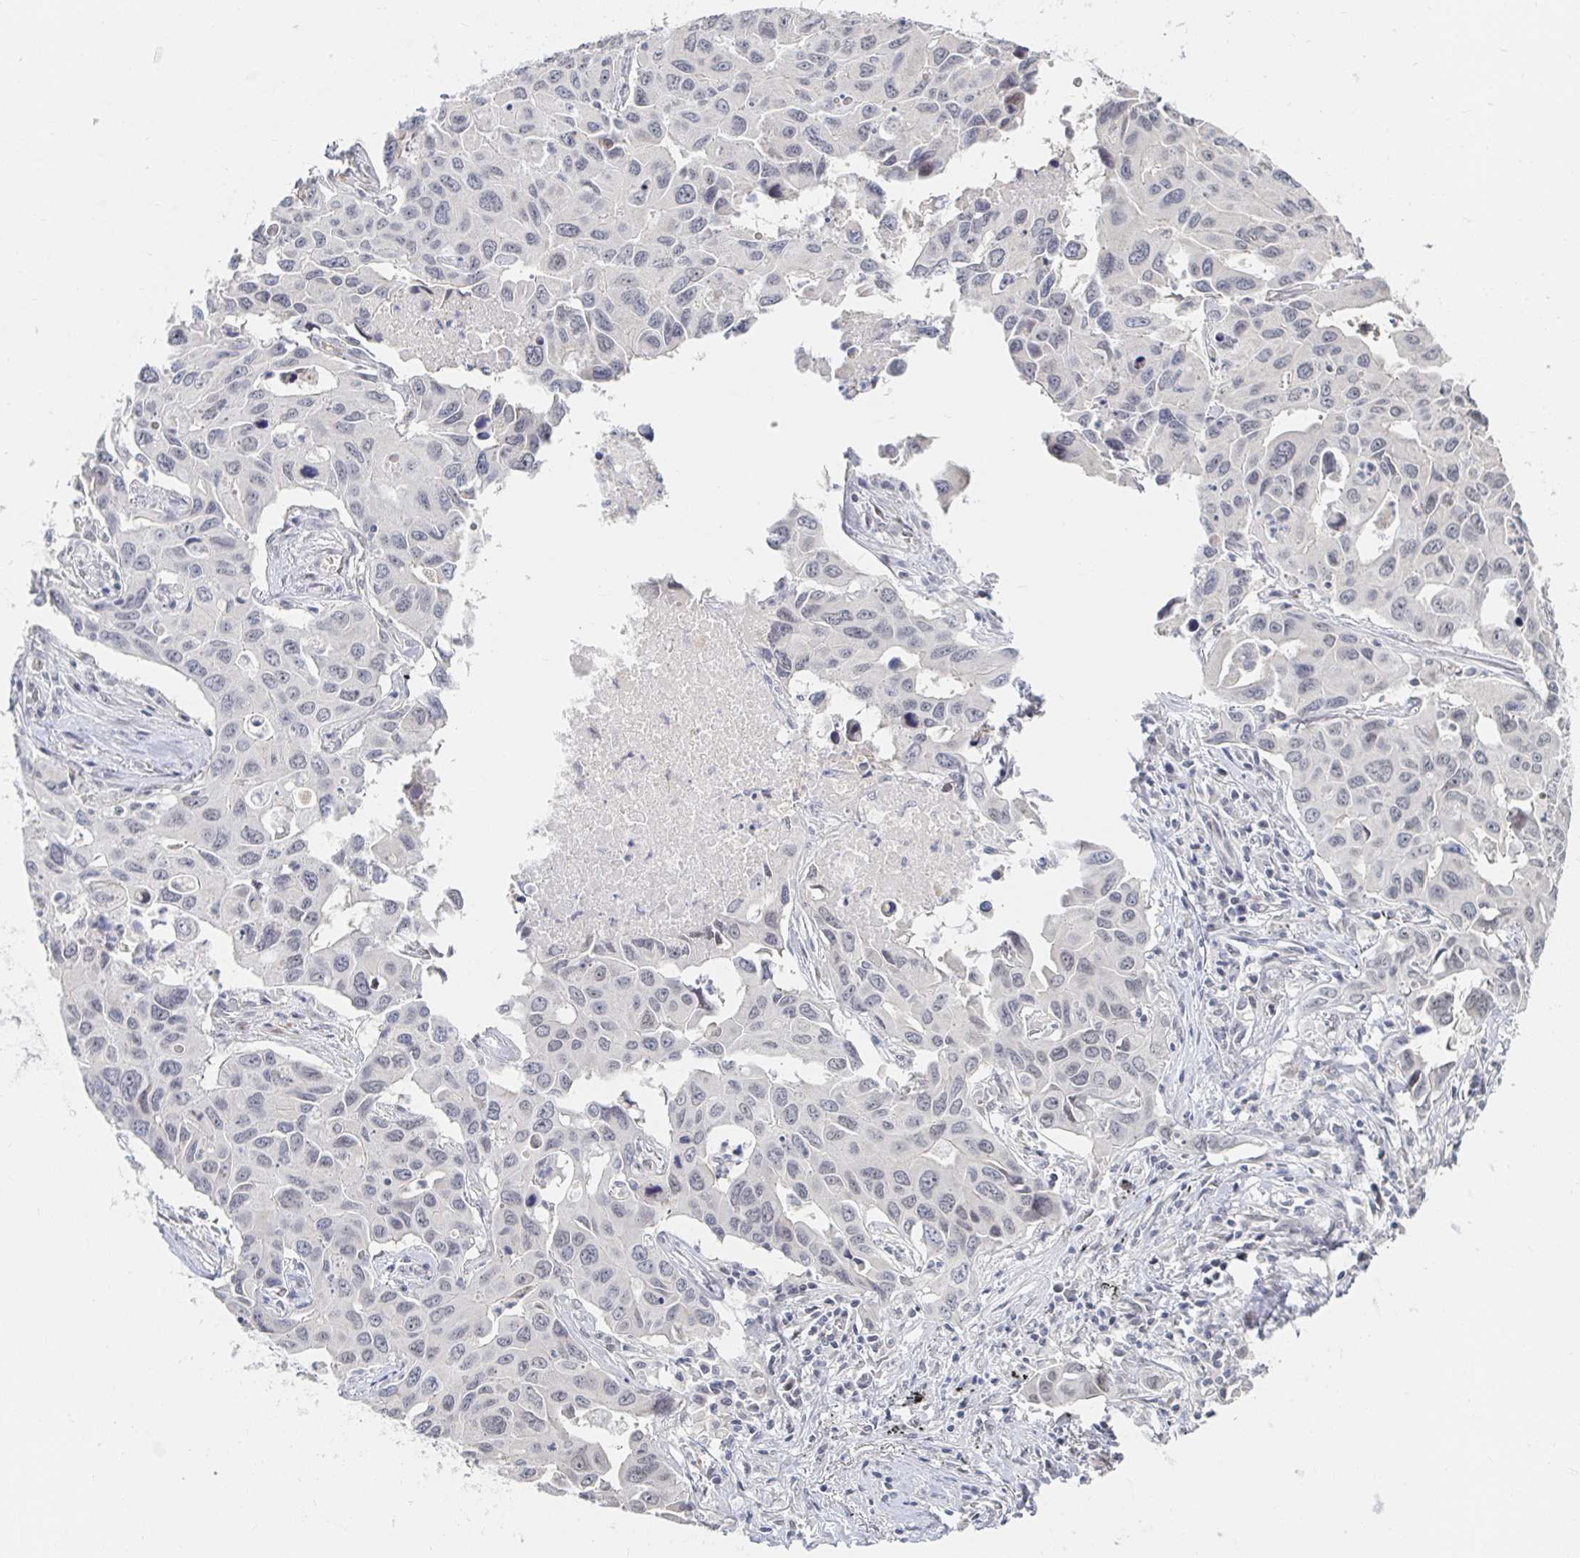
{"staining": {"intensity": "negative", "quantity": "none", "location": "none"}, "tissue": "lung cancer", "cell_type": "Tumor cells", "image_type": "cancer", "snomed": [{"axis": "morphology", "description": "Adenocarcinoma, NOS"}, {"axis": "topography", "description": "Lung"}], "caption": "IHC image of neoplastic tissue: lung adenocarcinoma stained with DAB exhibits no significant protein positivity in tumor cells. The staining is performed using DAB brown chromogen with nuclei counter-stained in using hematoxylin.", "gene": "CHD2", "patient": {"sex": "male", "age": 64}}